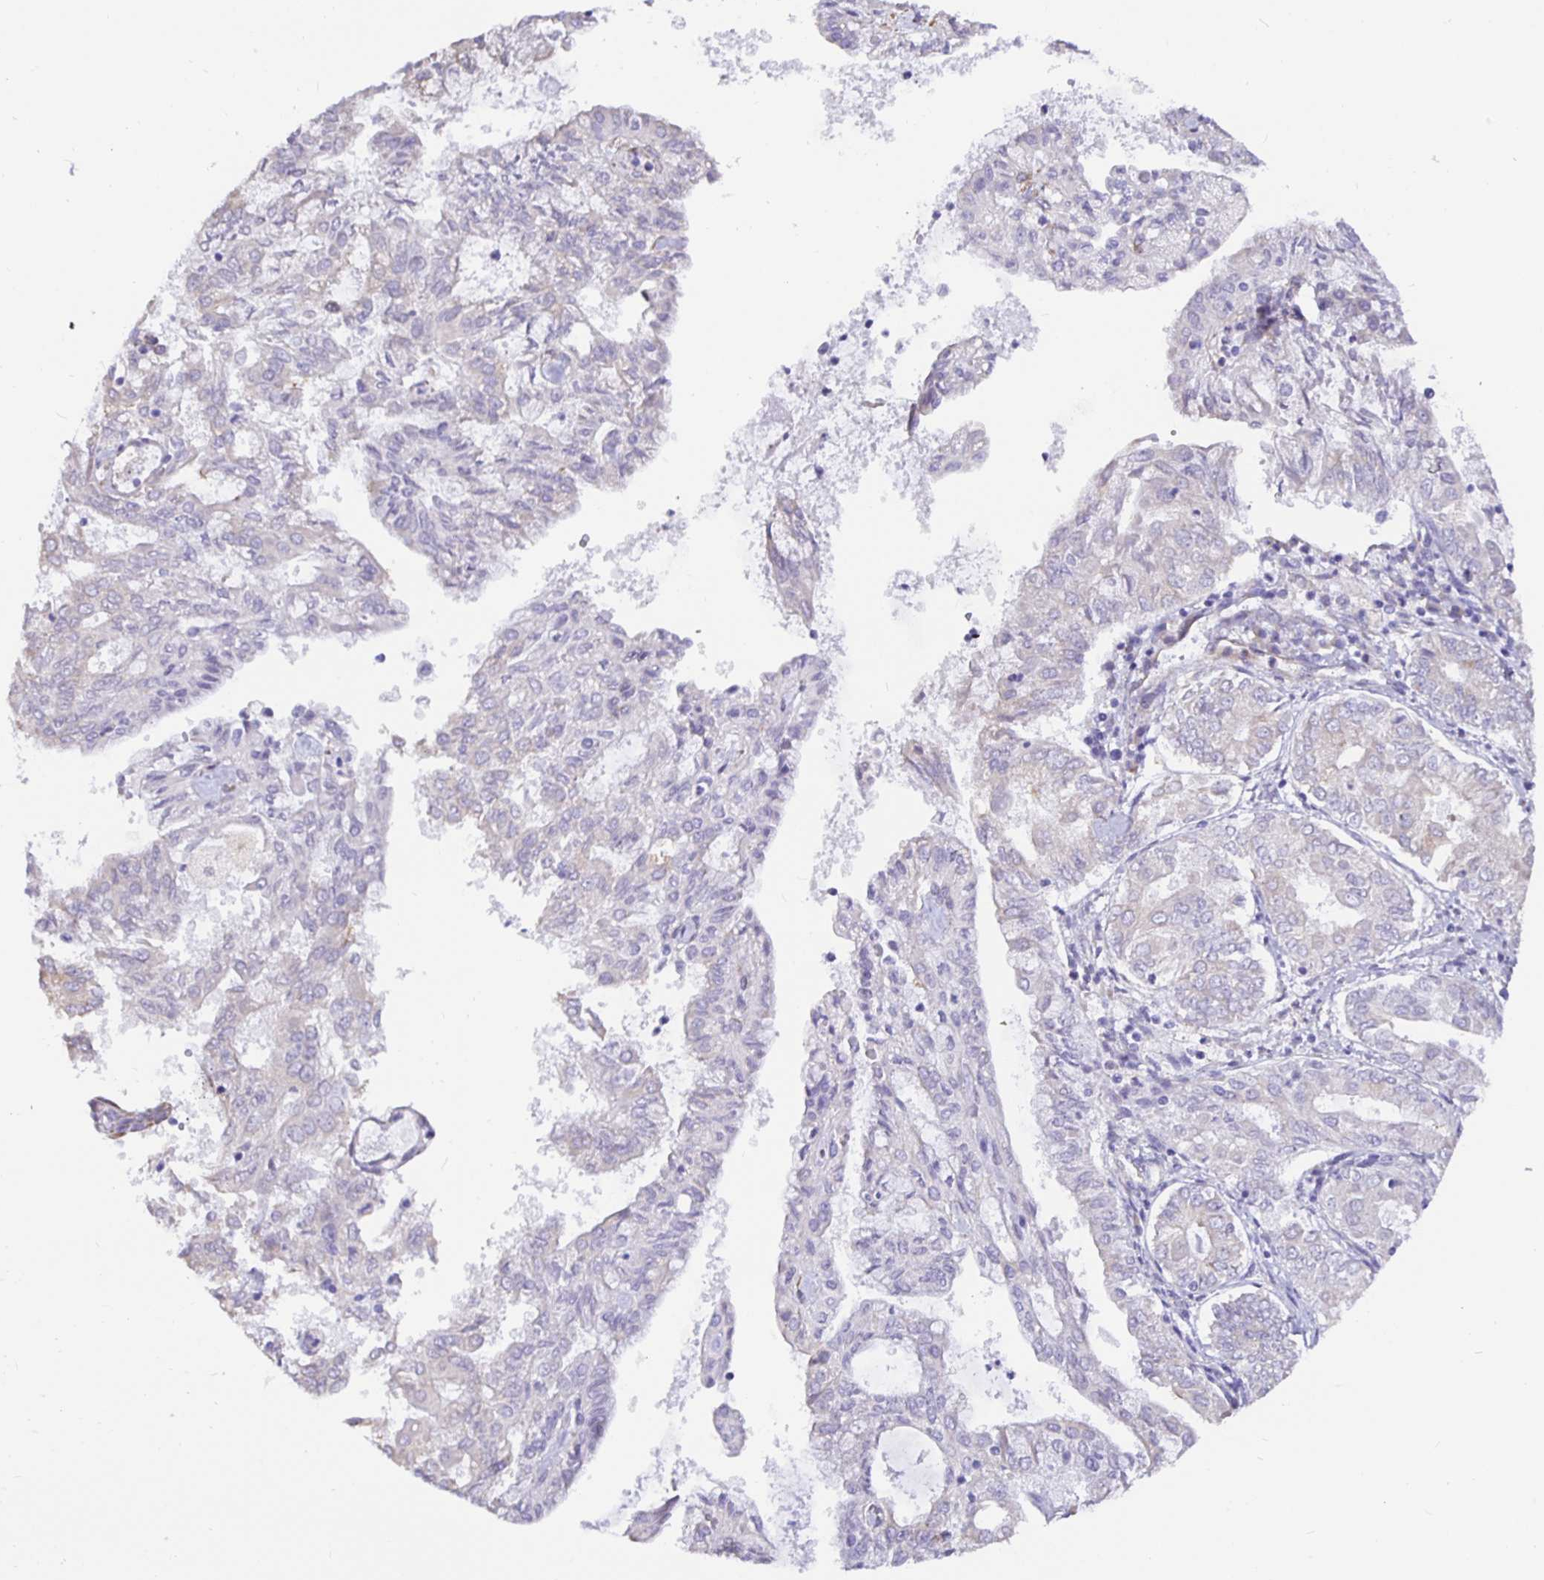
{"staining": {"intensity": "negative", "quantity": "none", "location": "none"}, "tissue": "endometrial cancer", "cell_type": "Tumor cells", "image_type": "cancer", "snomed": [{"axis": "morphology", "description": "Adenocarcinoma, NOS"}, {"axis": "topography", "description": "Endometrium"}], "caption": "Immunohistochemical staining of adenocarcinoma (endometrial) shows no significant positivity in tumor cells.", "gene": "DNAI2", "patient": {"sex": "female", "age": 68}}